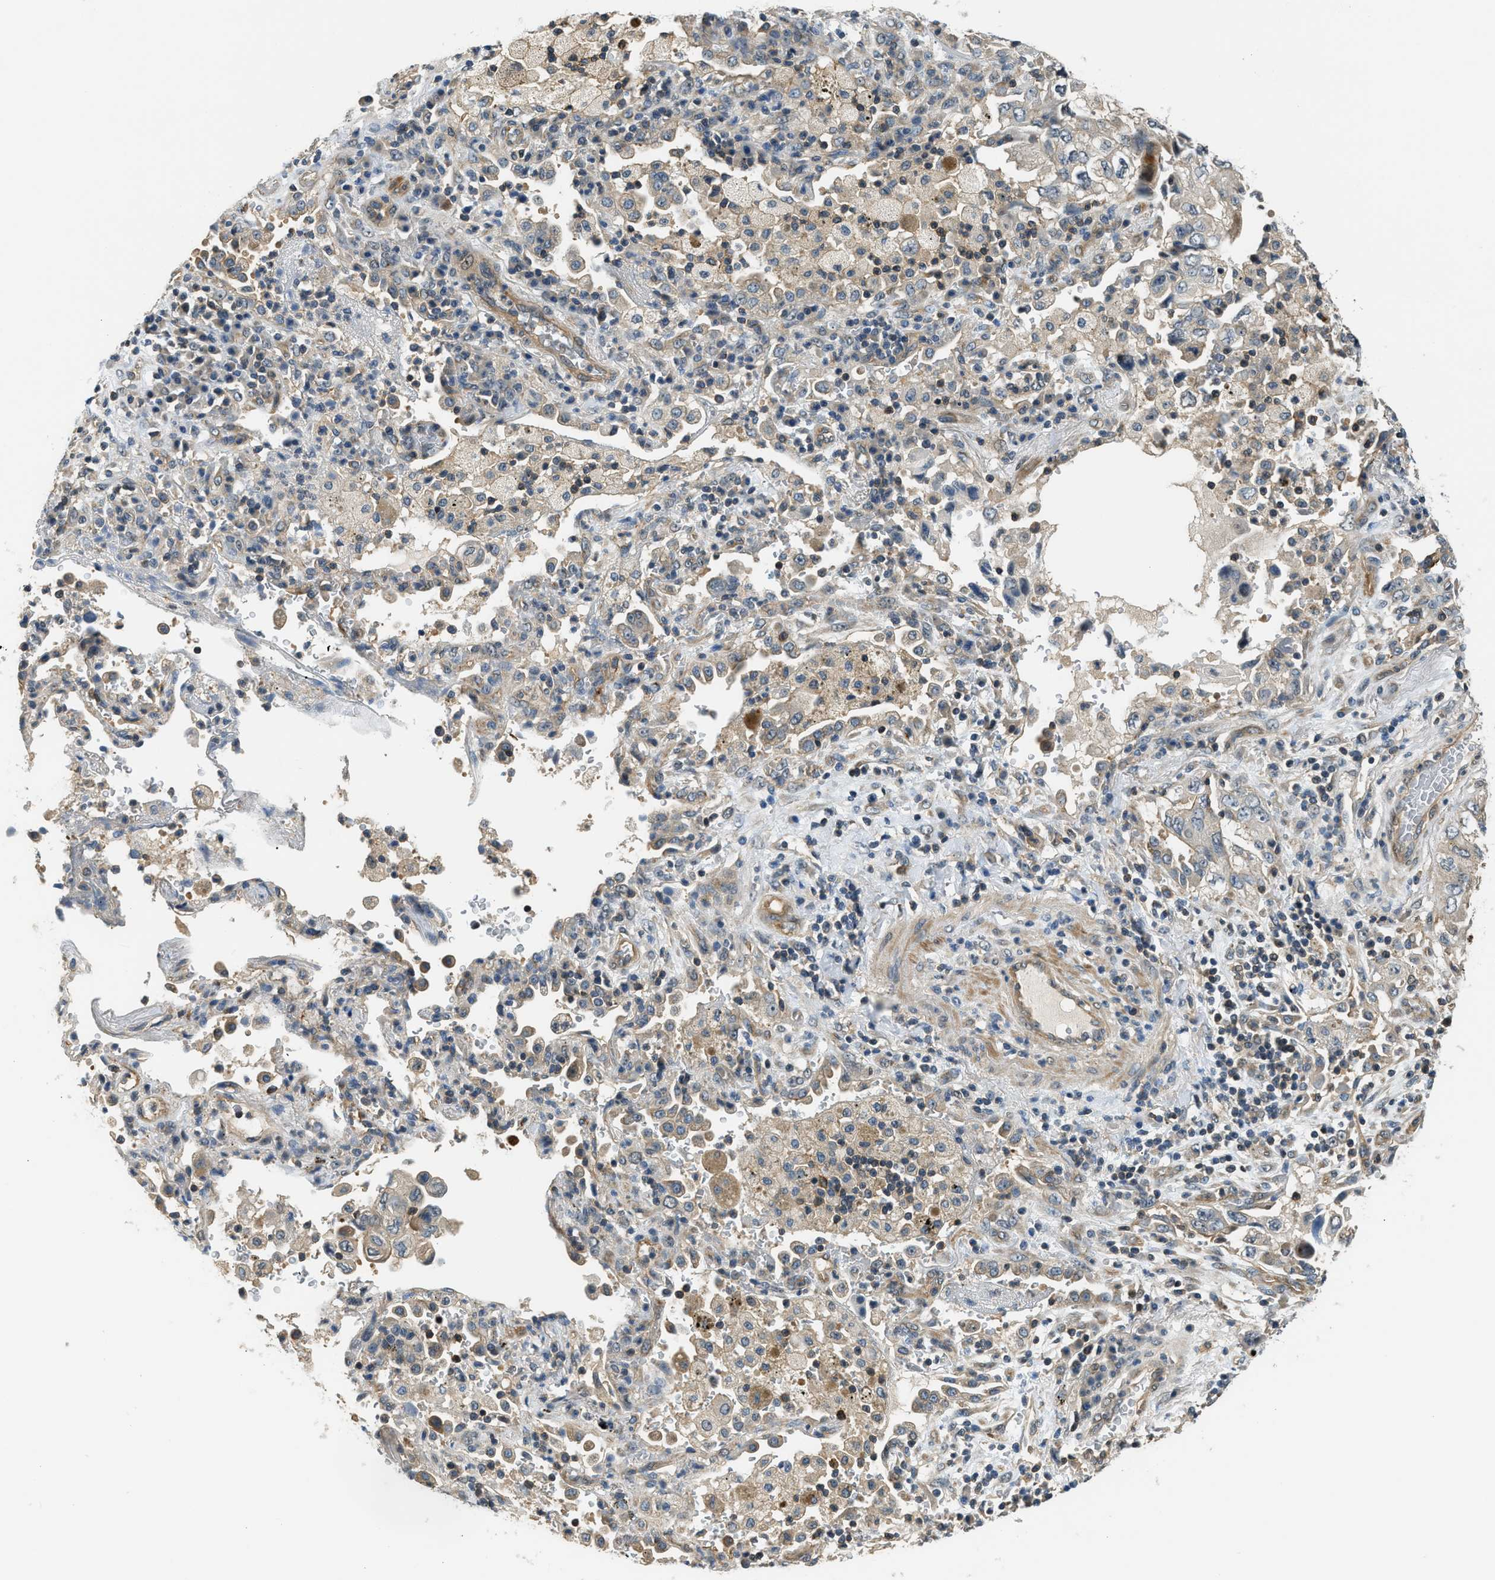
{"staining": {"intensity": "weak", "quantity": "<25%", "location": "cytoplasmic/membranous"}, "tissue": "lung cancer", "cell_type": "Tumor cells", "image_type": "cancer", "snomed": [{"axis": "morphology", "description": "Adenocarcinoma, NOS"}, {"axis": "topography", "description": "Lung"}], "caption": "Human lung adenocarcinoma stained for a protein using immunohistochemistry demonstrates no expression in tumor cells.", "gene": "CBLB", "patient": {"sex": "male", "age": 64}}